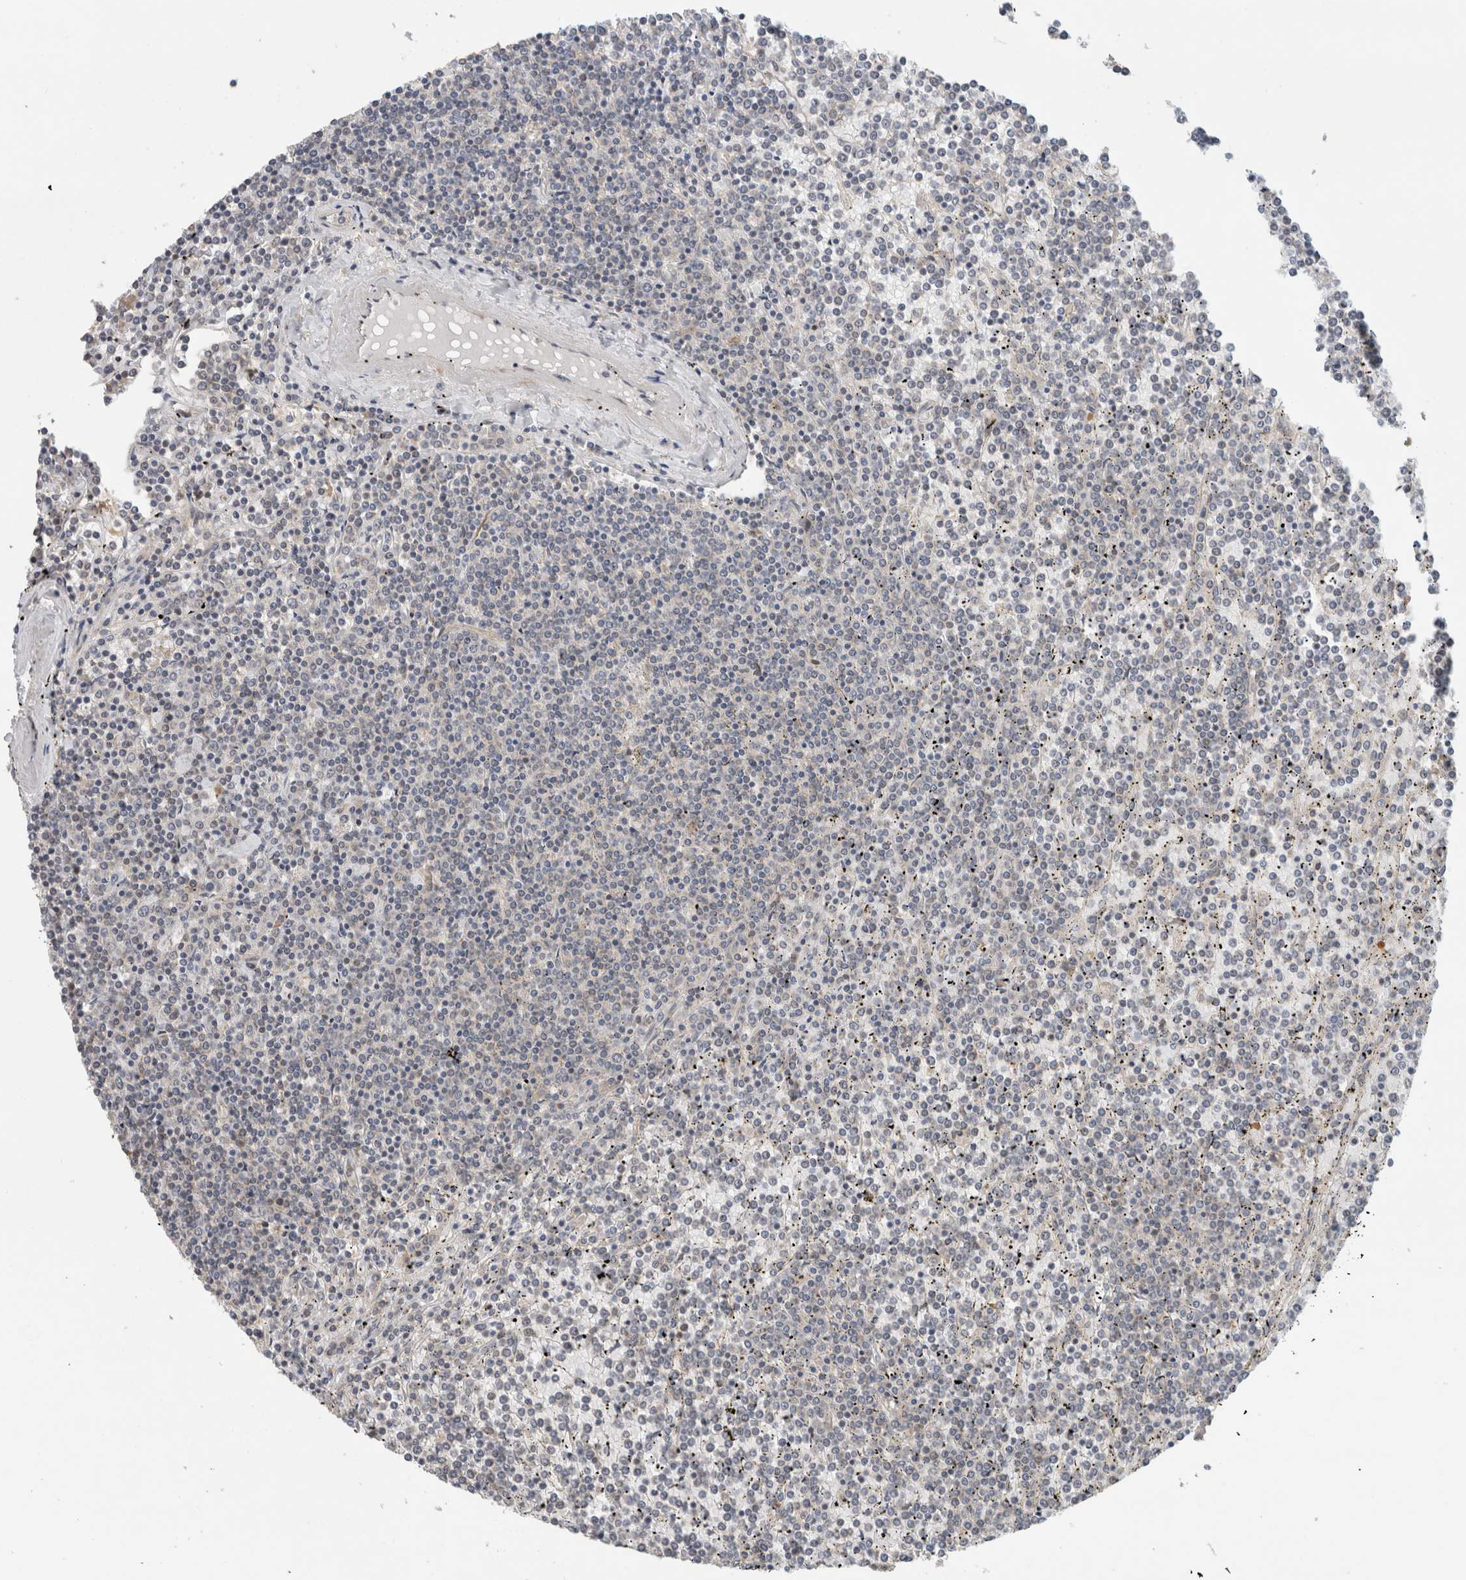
{"staining": {"intensity": "negative", "quantity": "none", "location": "none"}, "tissue": "lymphoma", "cell_type": "Tumor cells", "image_type": "cancer", "snomed": [{"axis": "morphology", "description": "Malignant lymphoma, non-Hodgkin's type, Low grade"}, {"axis": "topography", "description": "Spleen"}], "caption": "Tumor cells are negative for protein expression in human low-grade malignant lymphoma, non-Hodgkin's type. The staining is performed using DAB brown chromogen with nuclei counter-stained in using hematoxylin.", "gene": "ERCC6L2", "patient": {"sex": "female", "age": 19}}